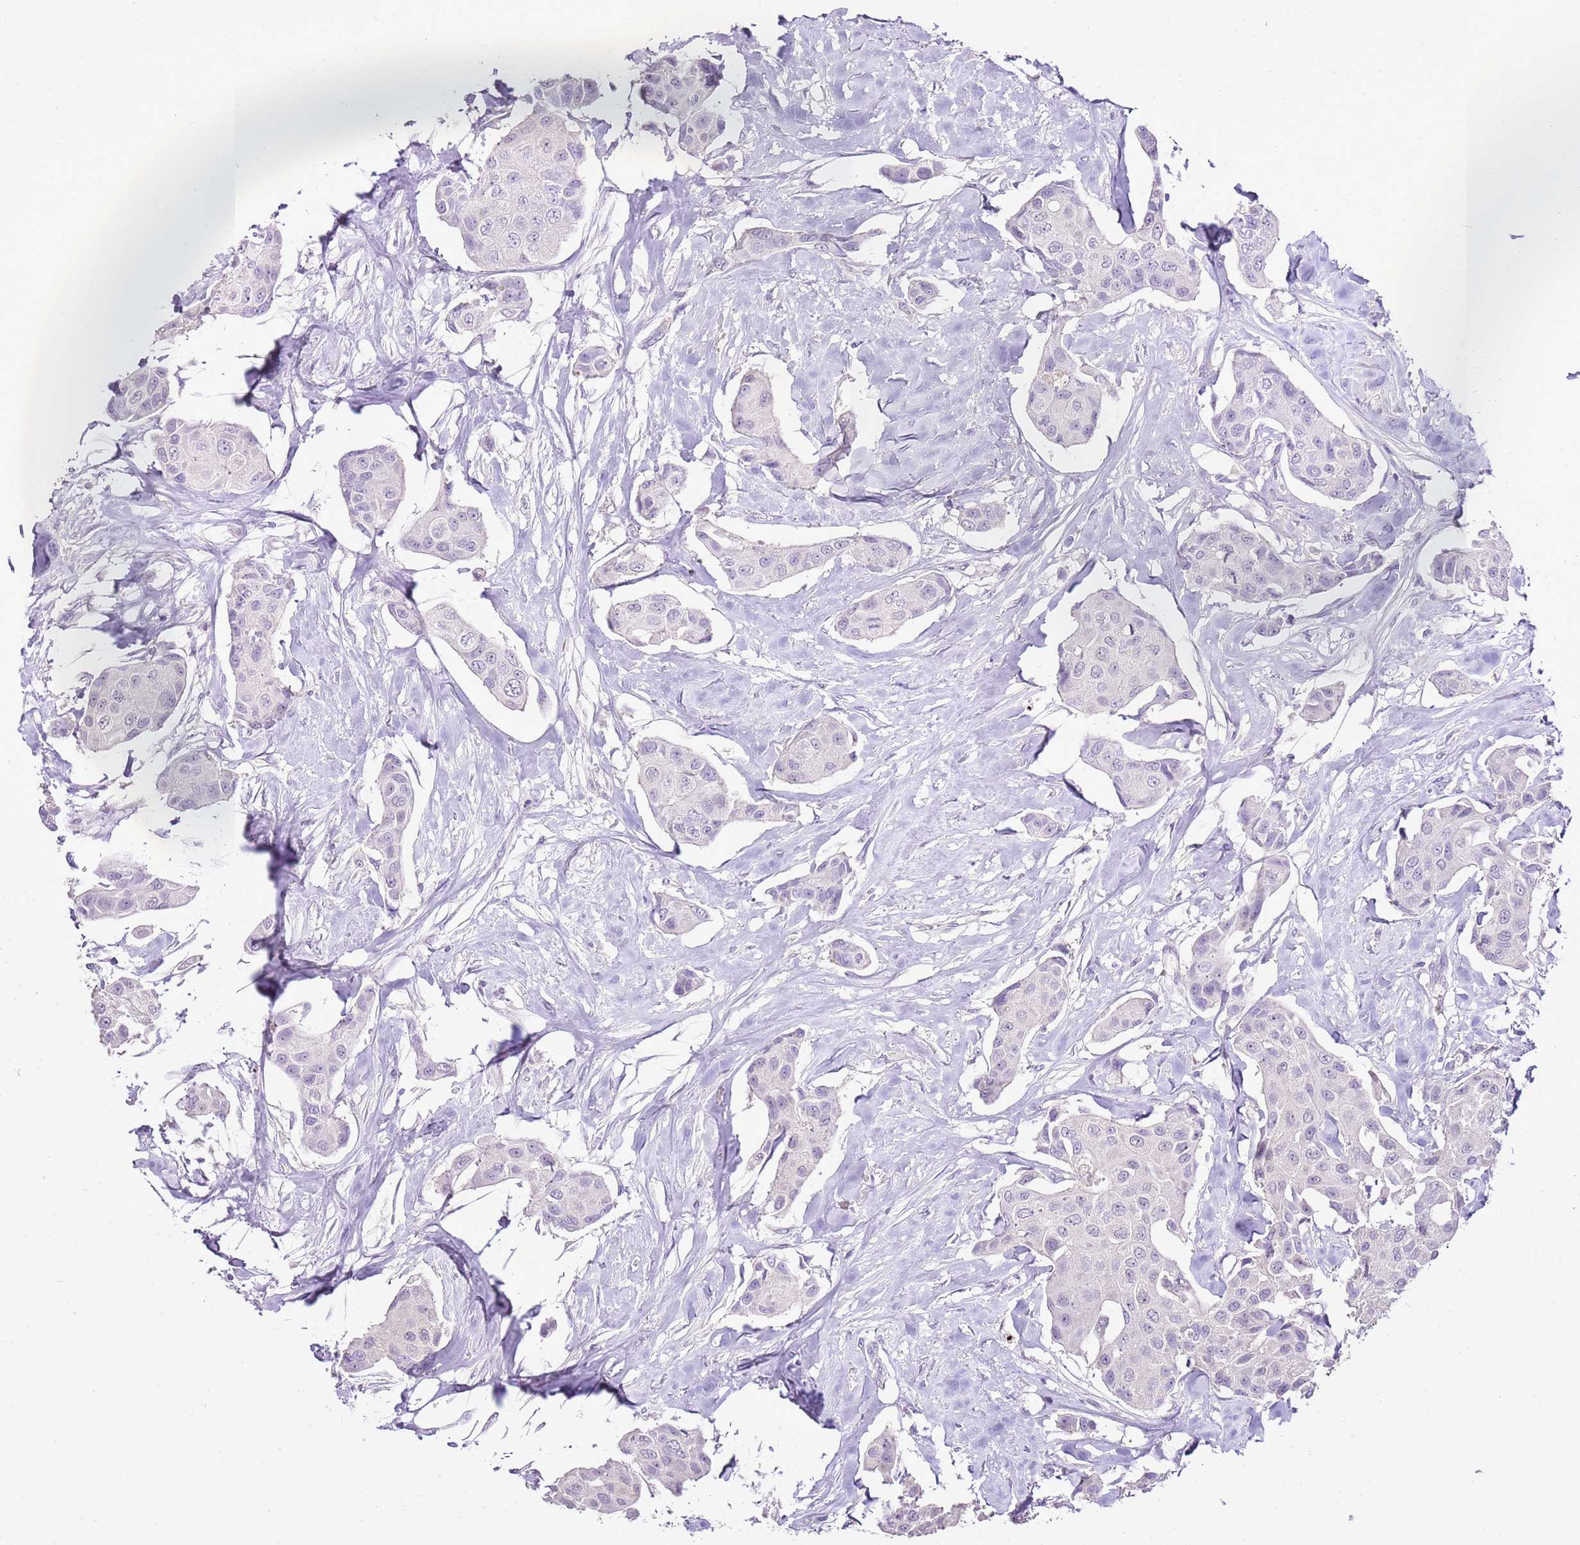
{"staining": {"intensity": "negative", "quantity": "none", "location": "none"}, "tissue": "breast cancer", "cell_type": "Tumor cells", "image_type": "cancer", "snomed": [{"axis": "morphology", "description": "Duct carcinoma"}, {"axis": "topography", "description": "Breast"}, {"axis": "topography", "description": "Lymph node"}], "caption": "Human breast cancer stained for a protein using immunohistochemistry shows no expression in tumor cells.", "gene": "XPO7", "patient": {"sex": "female", "age": 80}}